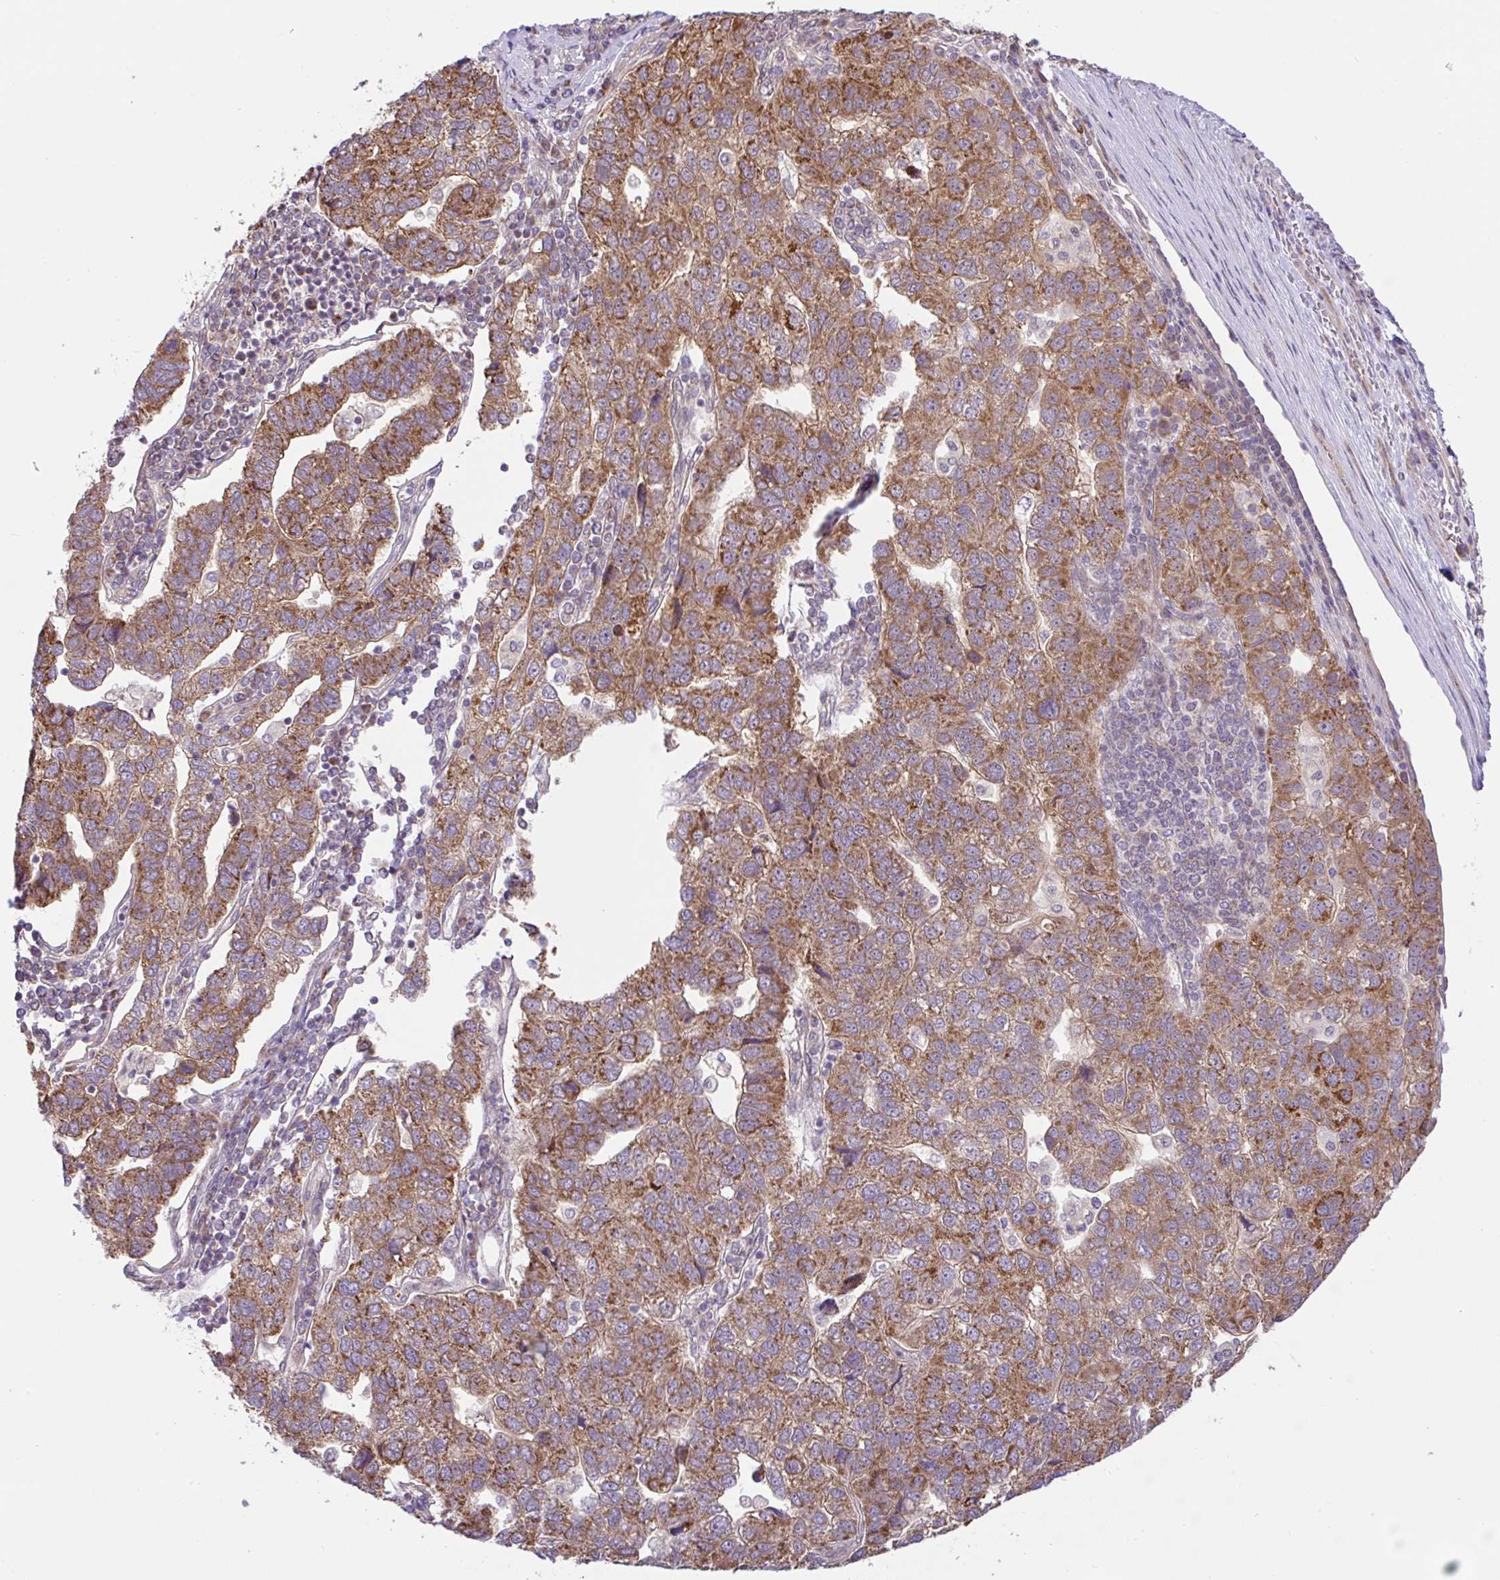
{"staining": {"intensity": "moderate", "quantity": ">75%", "location": "cytoplasmic/membranous"}, "tissue": "pancreatic cancer", "cell_type": "Tumor cells", "image_type": "cancer", "snomed": [{"axis": "morphology", "description": "Adenocarcinoma, NOS"}, {"axis": "topography", "description": "Pancreas"}], "caption": "The image exhibits a brown stain indicating the presence of a protein in the cytoplasmic/membranous of tumor cells in pancreatic cancer. The protein of interest is shown in brown color, while the nuclei are stained blue.", "gene": "DLEU7", "patient": {"sex": "female", "age": 61}}